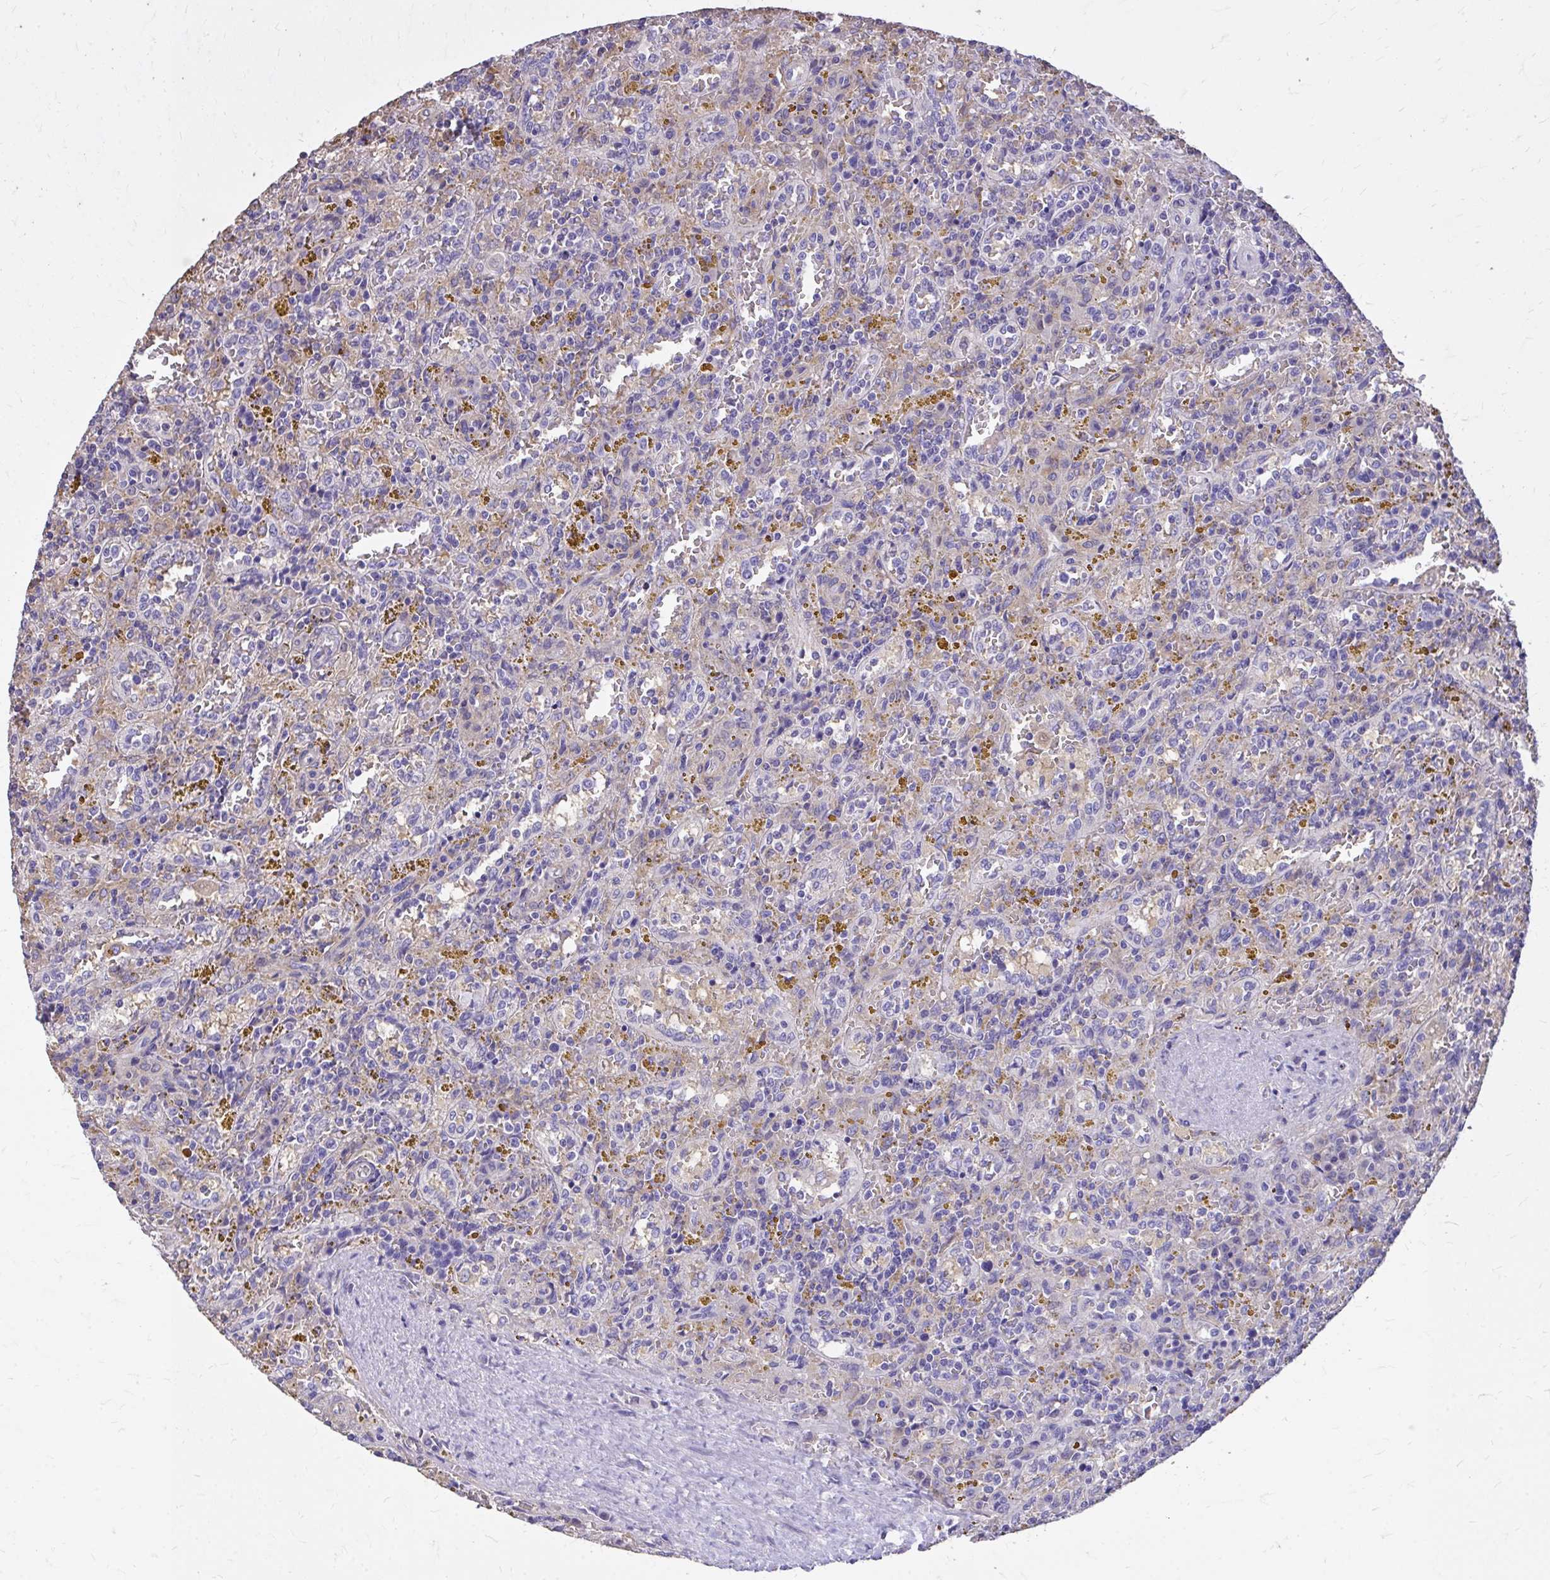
{"staining": {"intensity": "negative", "quantity": "none", "location": "none"}, "tissue": "lymphoma", "cell_type": "Tumor cells", "image_type": "cancer", "snomed": [{"axis": "morphology", "description": "Malignant lymphoma, non-Hodgkin's type, Low grade"}, {"axis": "topography", "description": "Spleen"}], "caption": "Immunohistochemistry (IHC) histopathology image of lymphoma stained for a protein (brown), which demonstrates no positivity in tumor cells.", "gene": "EPB41L1", "patient": {"sex": "female", "age": 65}}